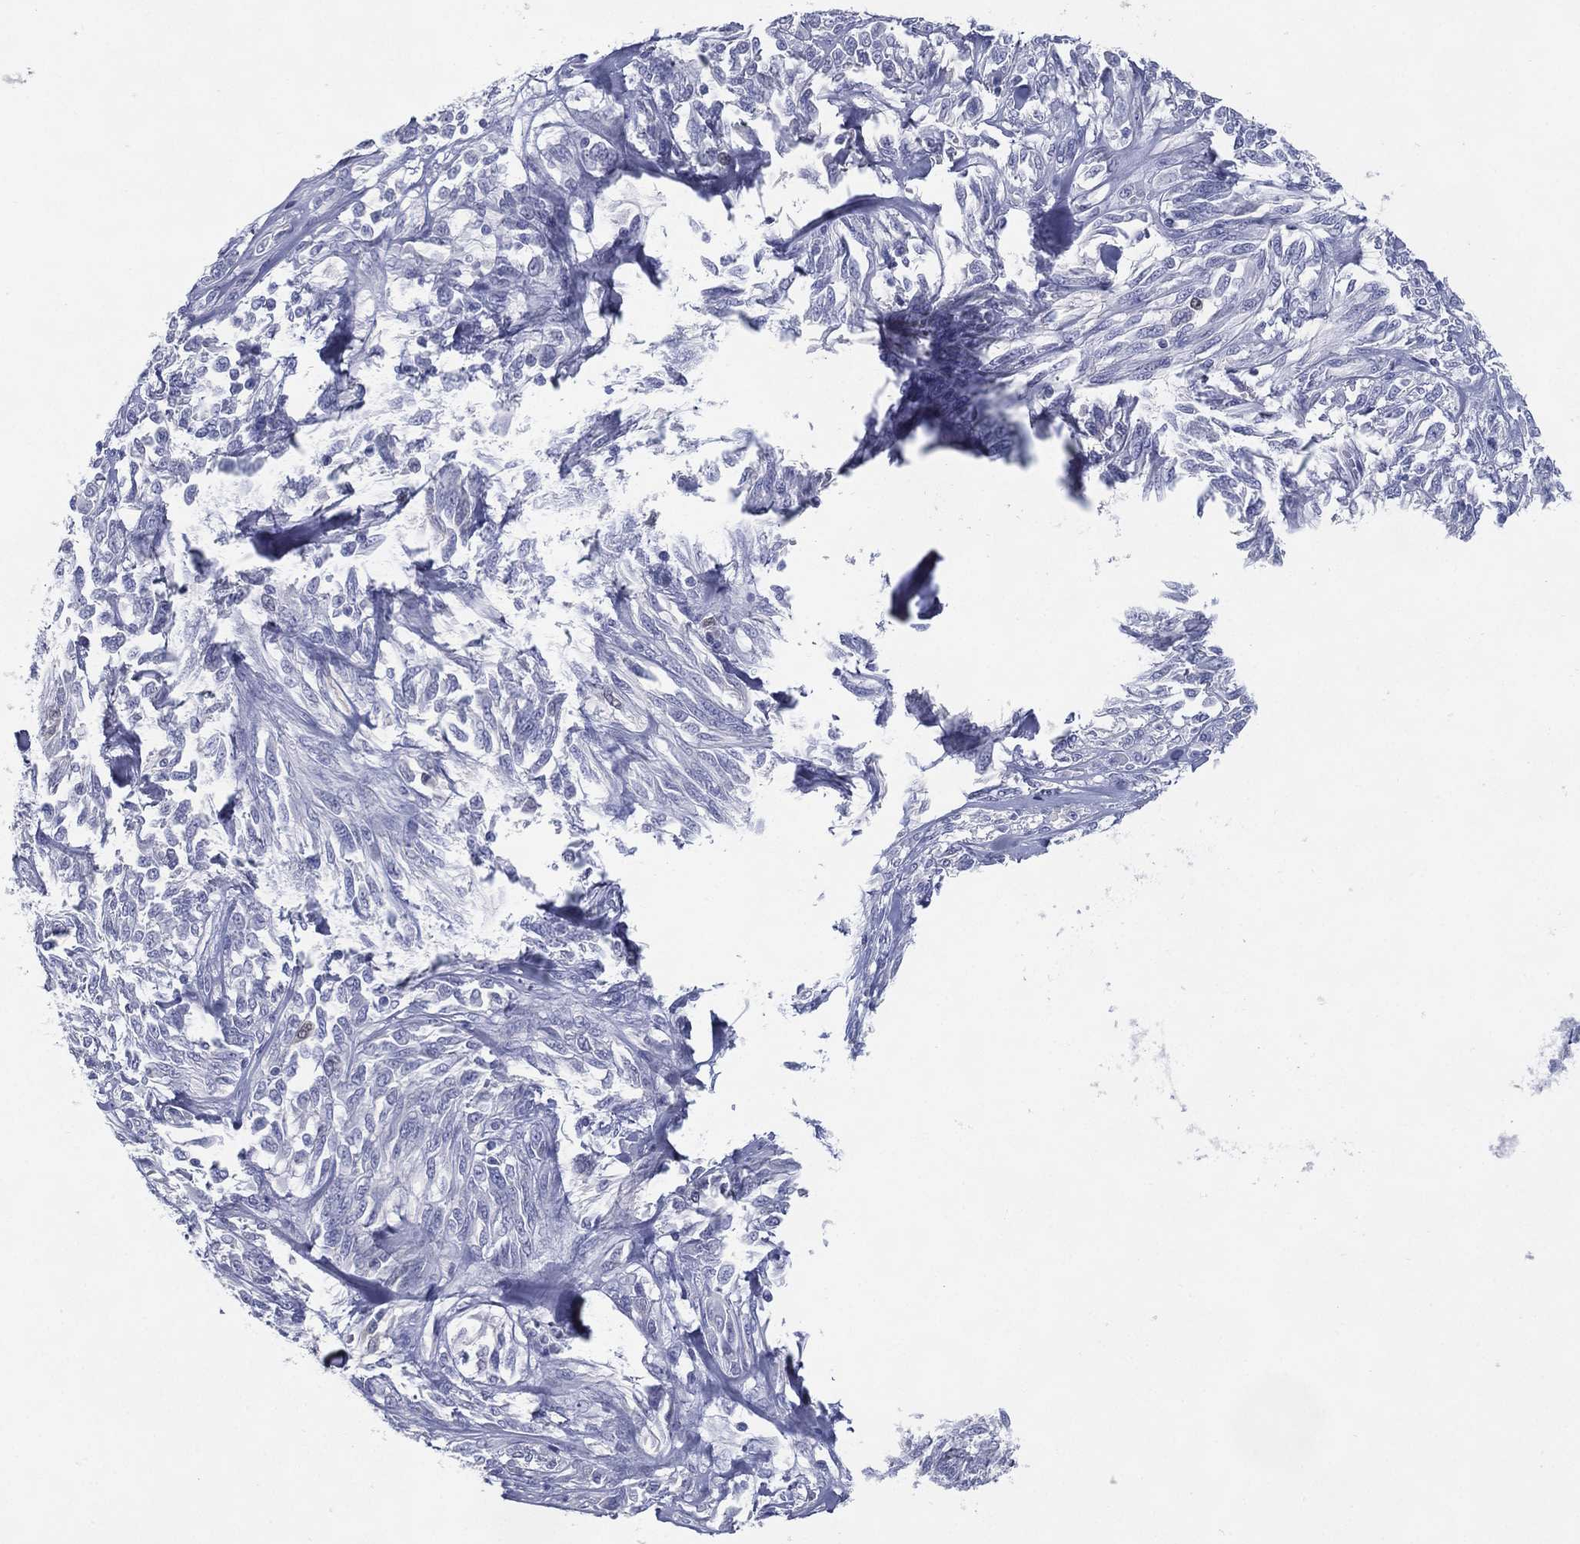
{"staining": {"intensity": "negative", "quantity": "none", "location": "none"}, "tissue": "melanoma", "cell_type": "Tumor cells", "image_type": "cancer", "snomed": [{"axis": "morphology", "description": "Malignant melanoma, NOS"}, {"axis": "topography", "description": "Skin"}], "caption": "A high-resolution photomicrograph shows immunohistochemistry staining of melanoma, which displays no significant positivity in tumor cells.", "gene": "KIF2C", "patient": {"sex": "female", "age": 91}}